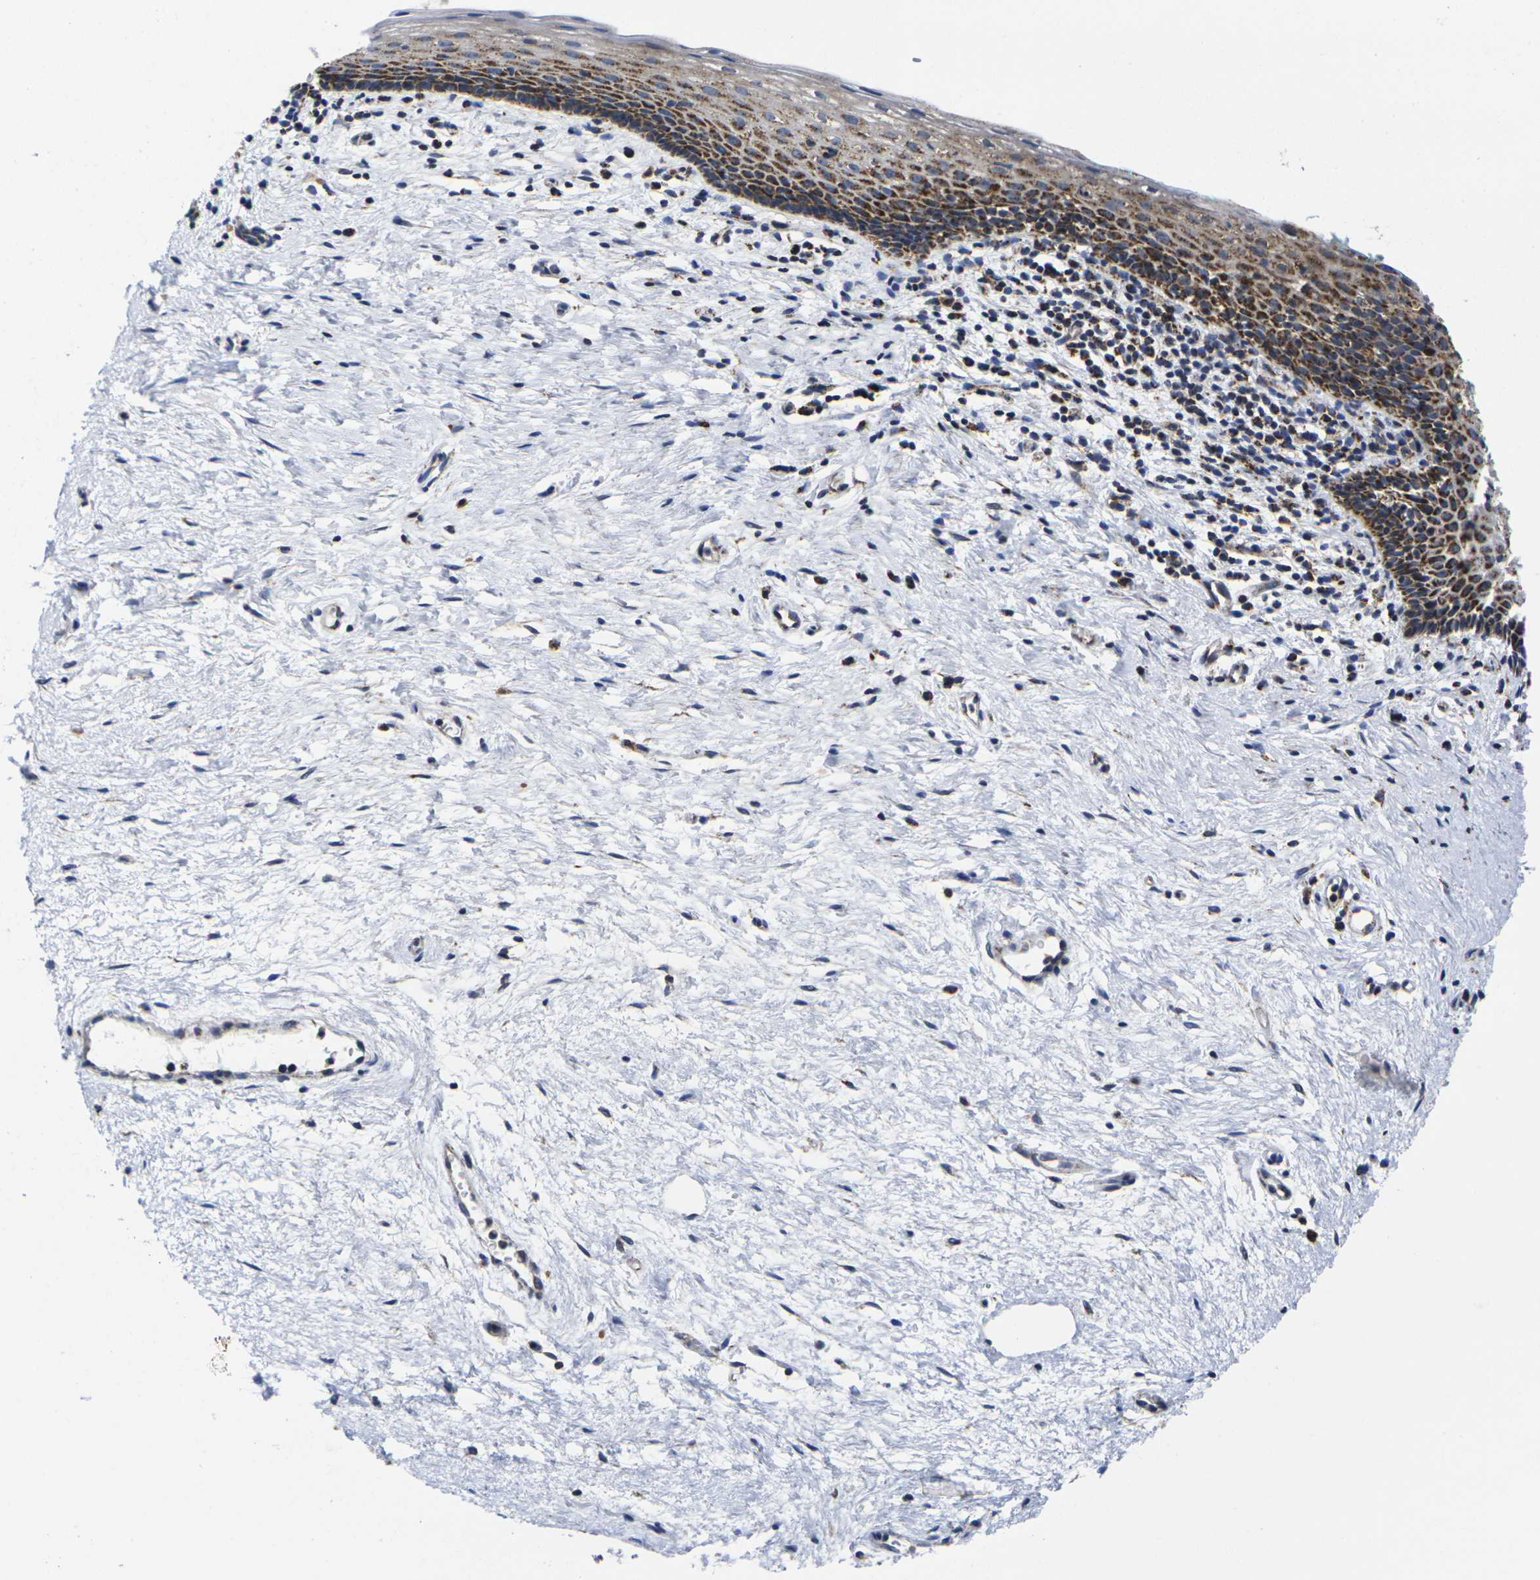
{"staining": {"intensity": "strong", "quantity": "<25%", "location": "cytoplasmic/membranous"}, "tissue": "vagina", "cell_type": "Squamous epithelial cells", "image_type": "normal", "snomed": [{"axis": "morphology", "description": "Normal tissue, NOS"}, {"axis": "topography", "description": "Vagina"}], "caption": "Human vagina stained with a brown dye demonstrates strong cytoplasmic/membranous positive staining in approximately <25% of squamous epithelial cells.", "gene": "P2RY11", "patient": {"sex": "female", "age": 44}}